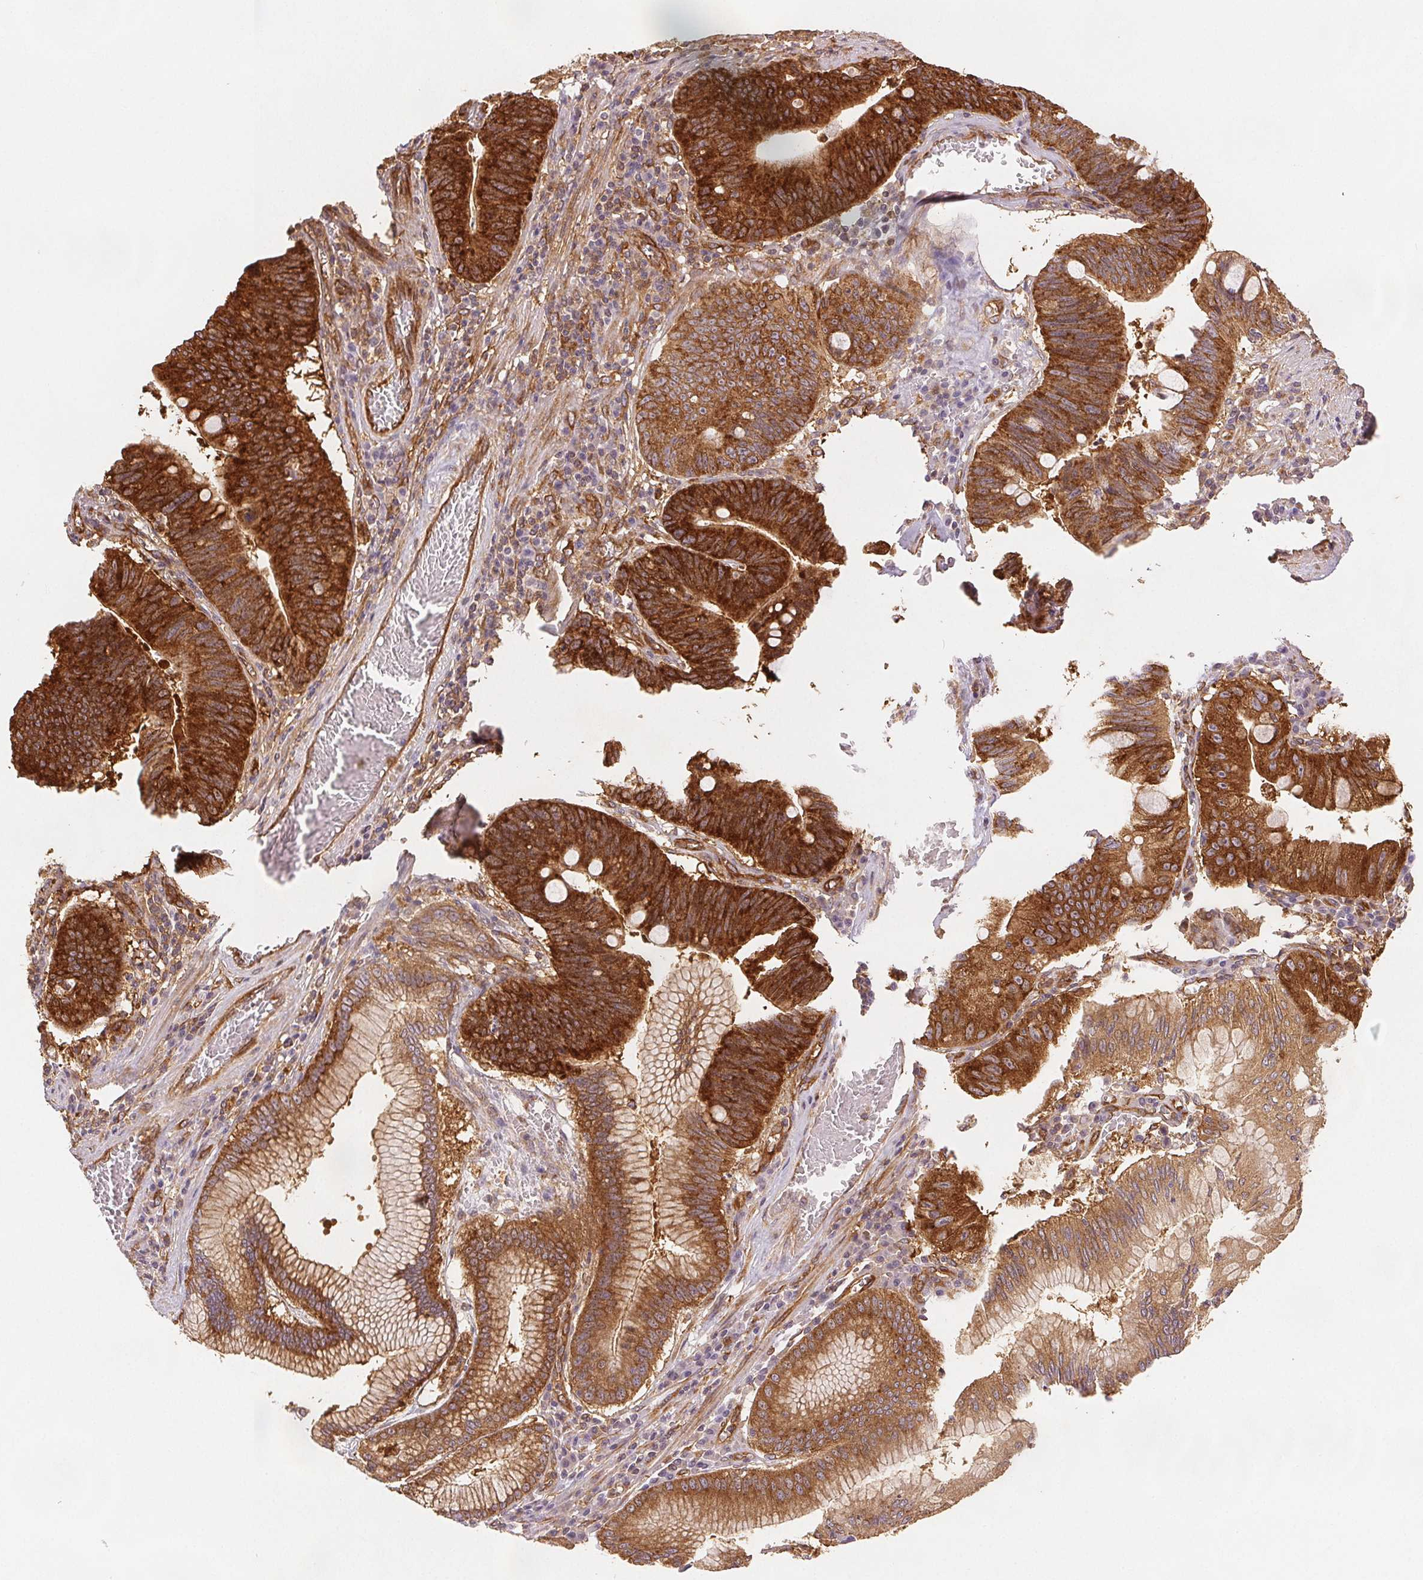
{"staining": {"intensity": "strong", "quantity": ">75%", "location": "cytoplasmic/membranous"}, "tissue": "stomach cancer", "cell_type": "Tumor cells", "image_type": "cancer", "snomed": [{"axis": "morphology", "description": "Adenocarcinoma, NOS"}, {"axis": "topography", "description": "Stomach"}], "caption": "Human adenocarcinoma (stomach) stained with a brown dye exhibits strong cytoplasmic/membranous positive expression in approximately >75% of tumor cells.", "gene": "DIAPH2", "patient": {"sex": "male", "age": 59}}